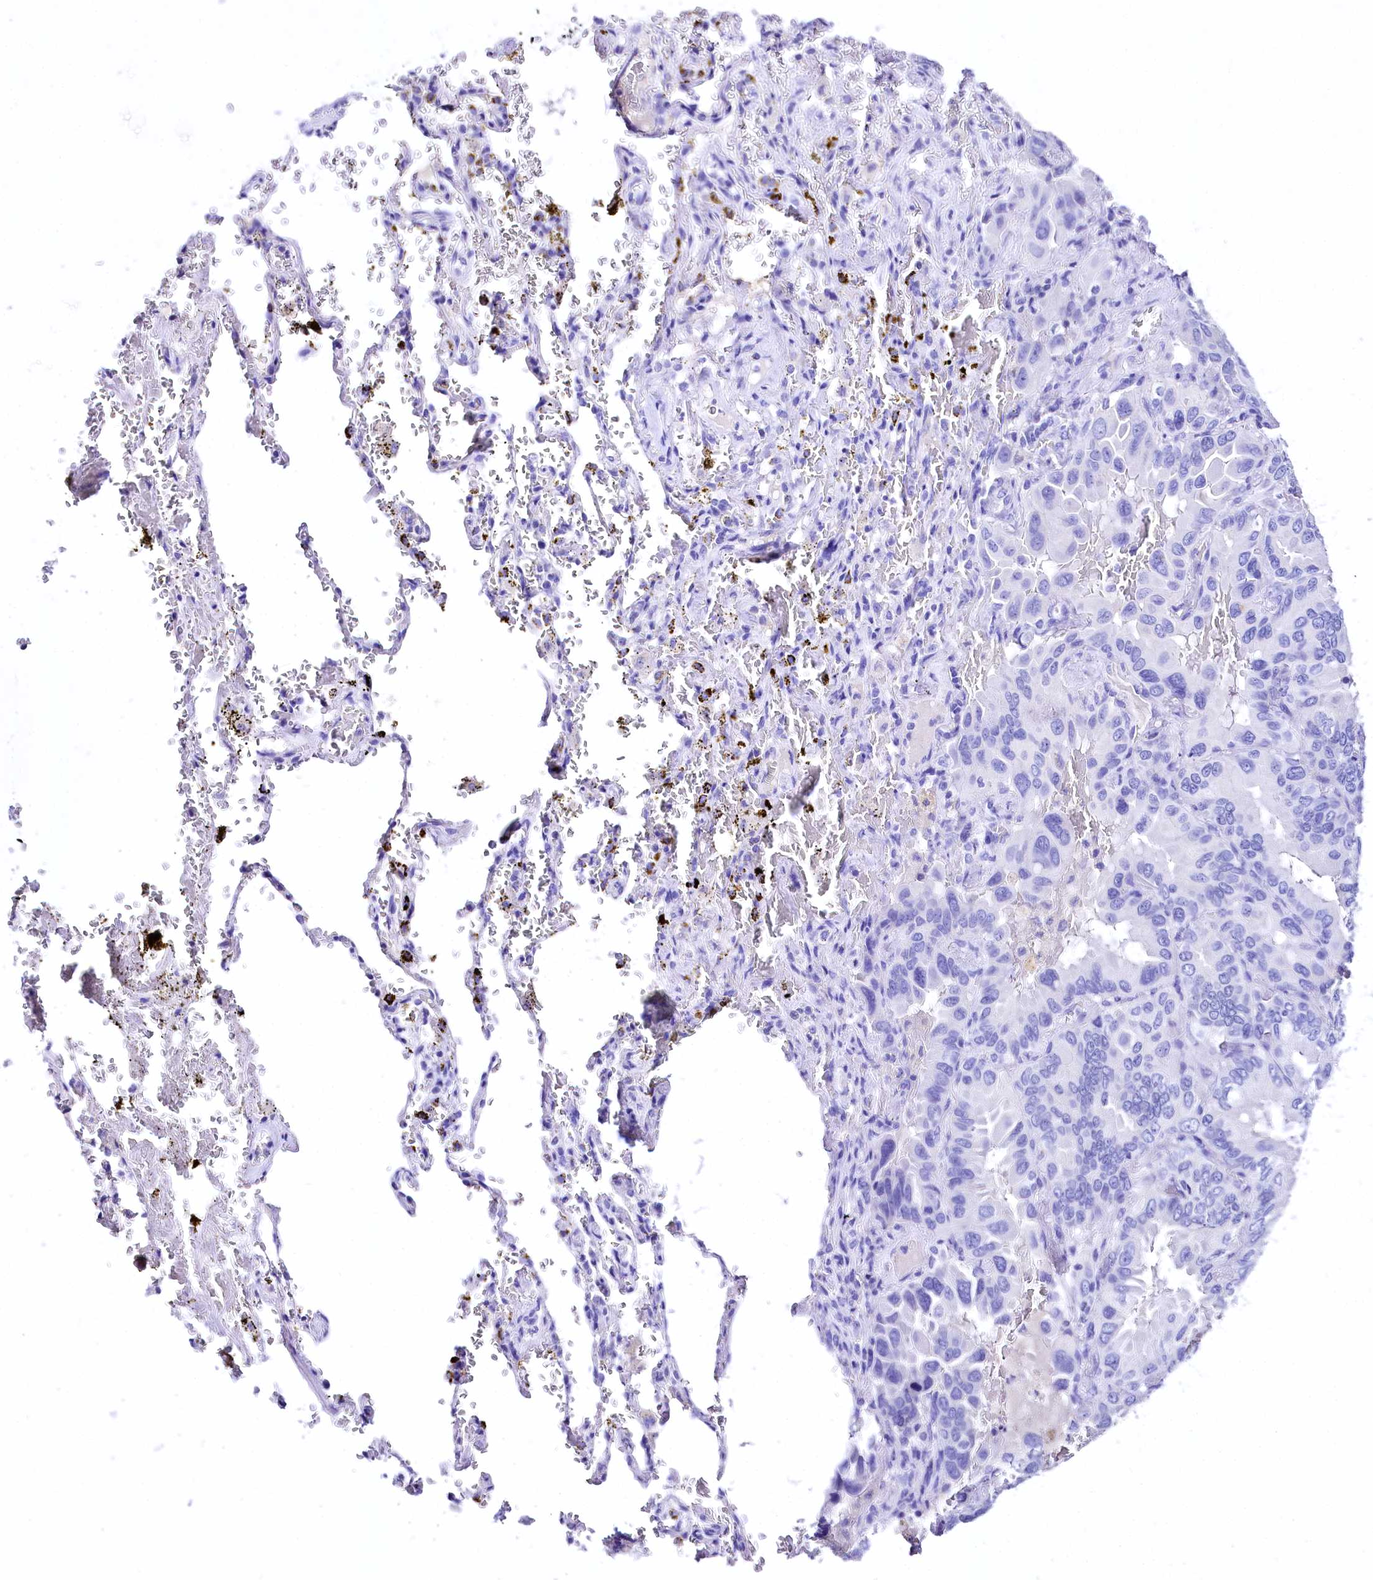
{"staining": {"intensity": "negative", "quantity": "none", "location": "none"}, "tissue": "lung cancer", "cell_type": "Tumor cells", "image_type": "cancer", "snomed": [{"axis": "morphology", "description": "Adenocarcinoma, NOS"}, {"axis": "topography", "description": "Lung"}], "caption": "Immunohistochemistry of human lung cancer (adenocarcinoma) exhibits no expression in tumor cells.", "gene": "A2ML1", "patient": {"sex": "male", "age": 64}}